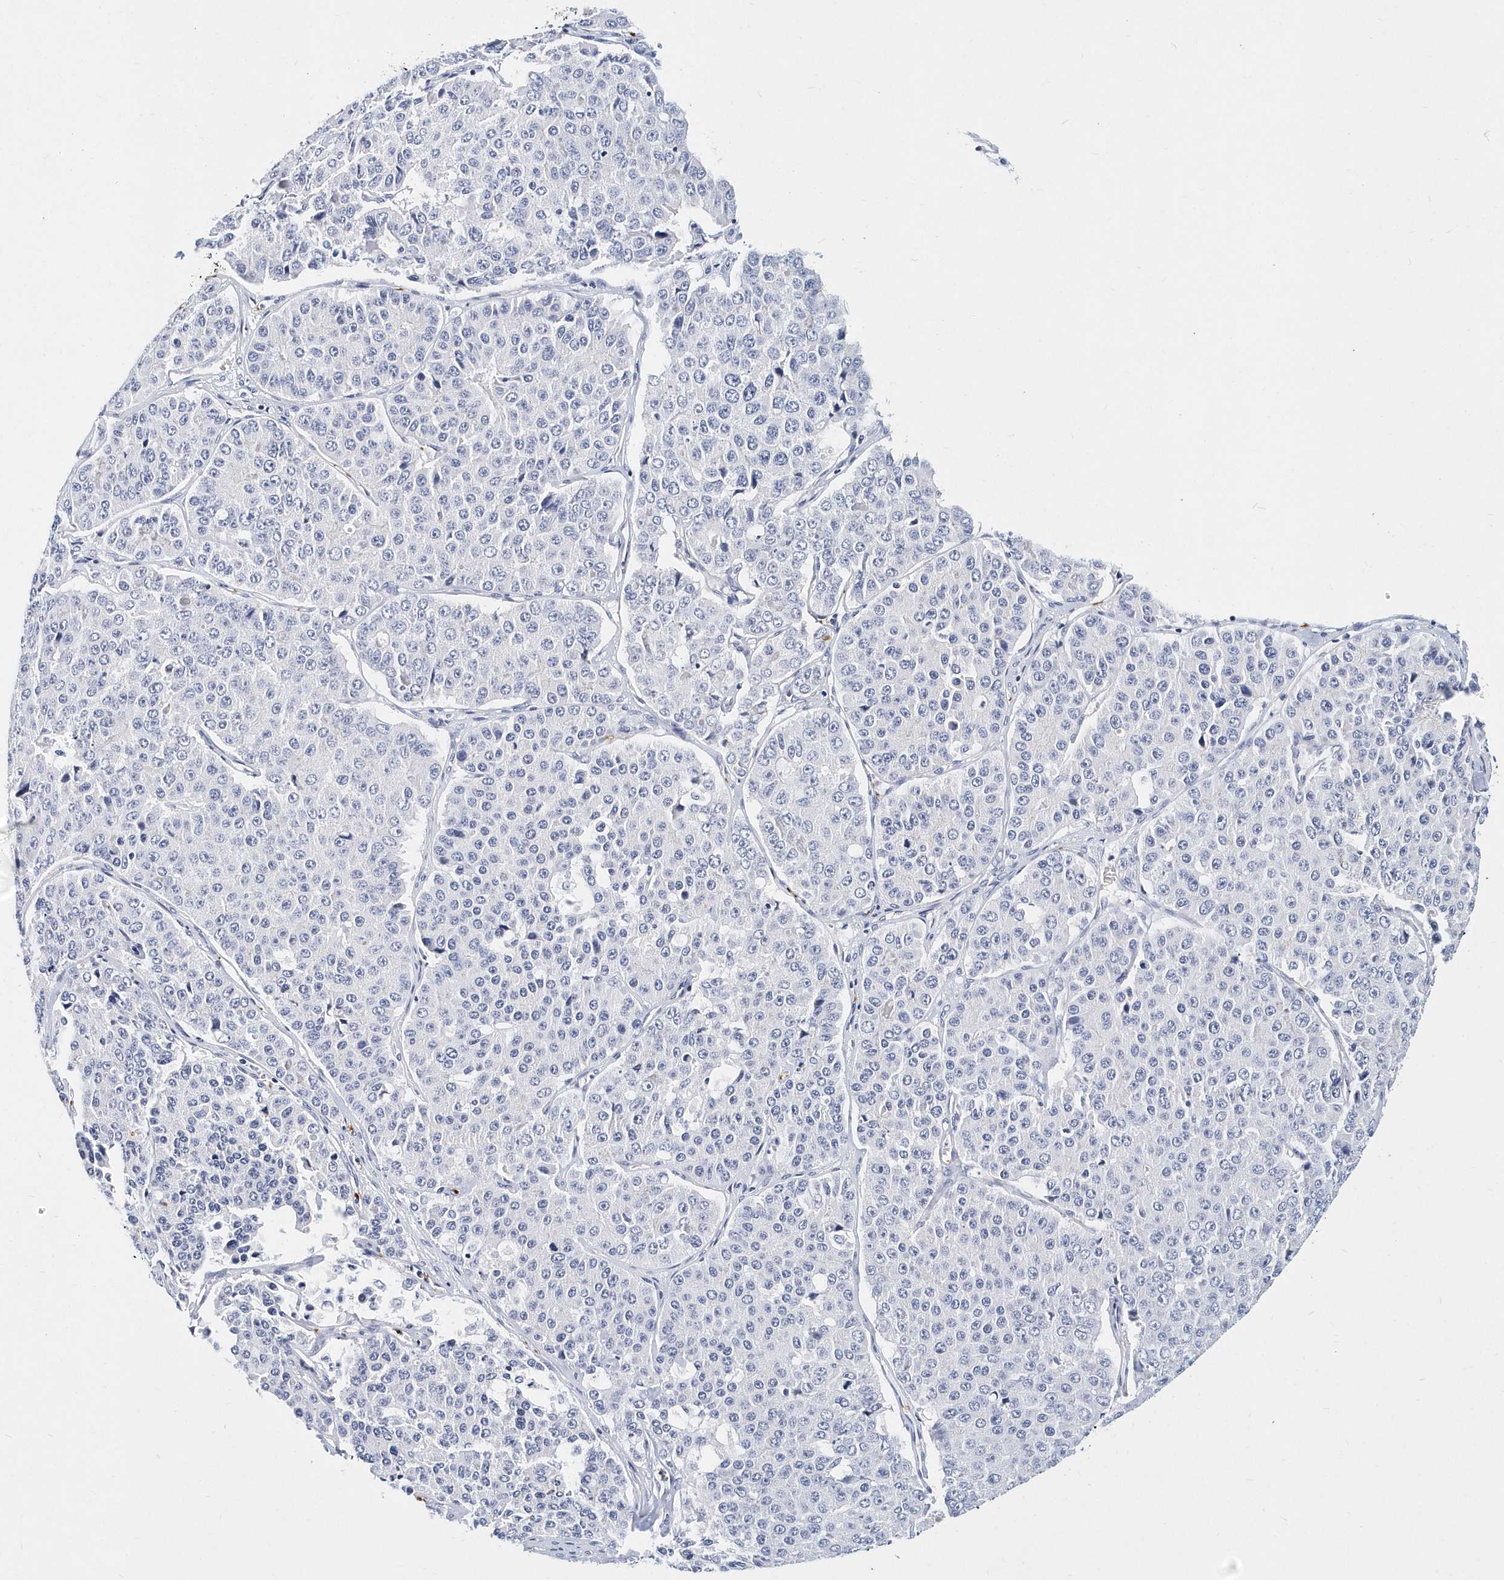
{"staining": {"intensity": "negative", "quantity": "none", "location": "none"}, "tissue": "pancreatic cancer", "cell_type": "Tumor cells", "image_type": "cancer", "snomed": [{"axis": "morphology", "description": "Adenocarcinoma, NOS"}, {"axis": "topography", "description": "Pancreas"}], "caption": "DAB (3,3'-diaminobenzidine) immunohistochemical staining of human pancreatic cancer shows no significant expression in tumor cells.", "gene": "ITGA2B", "patient": {"sex": "male", "age": 50}}